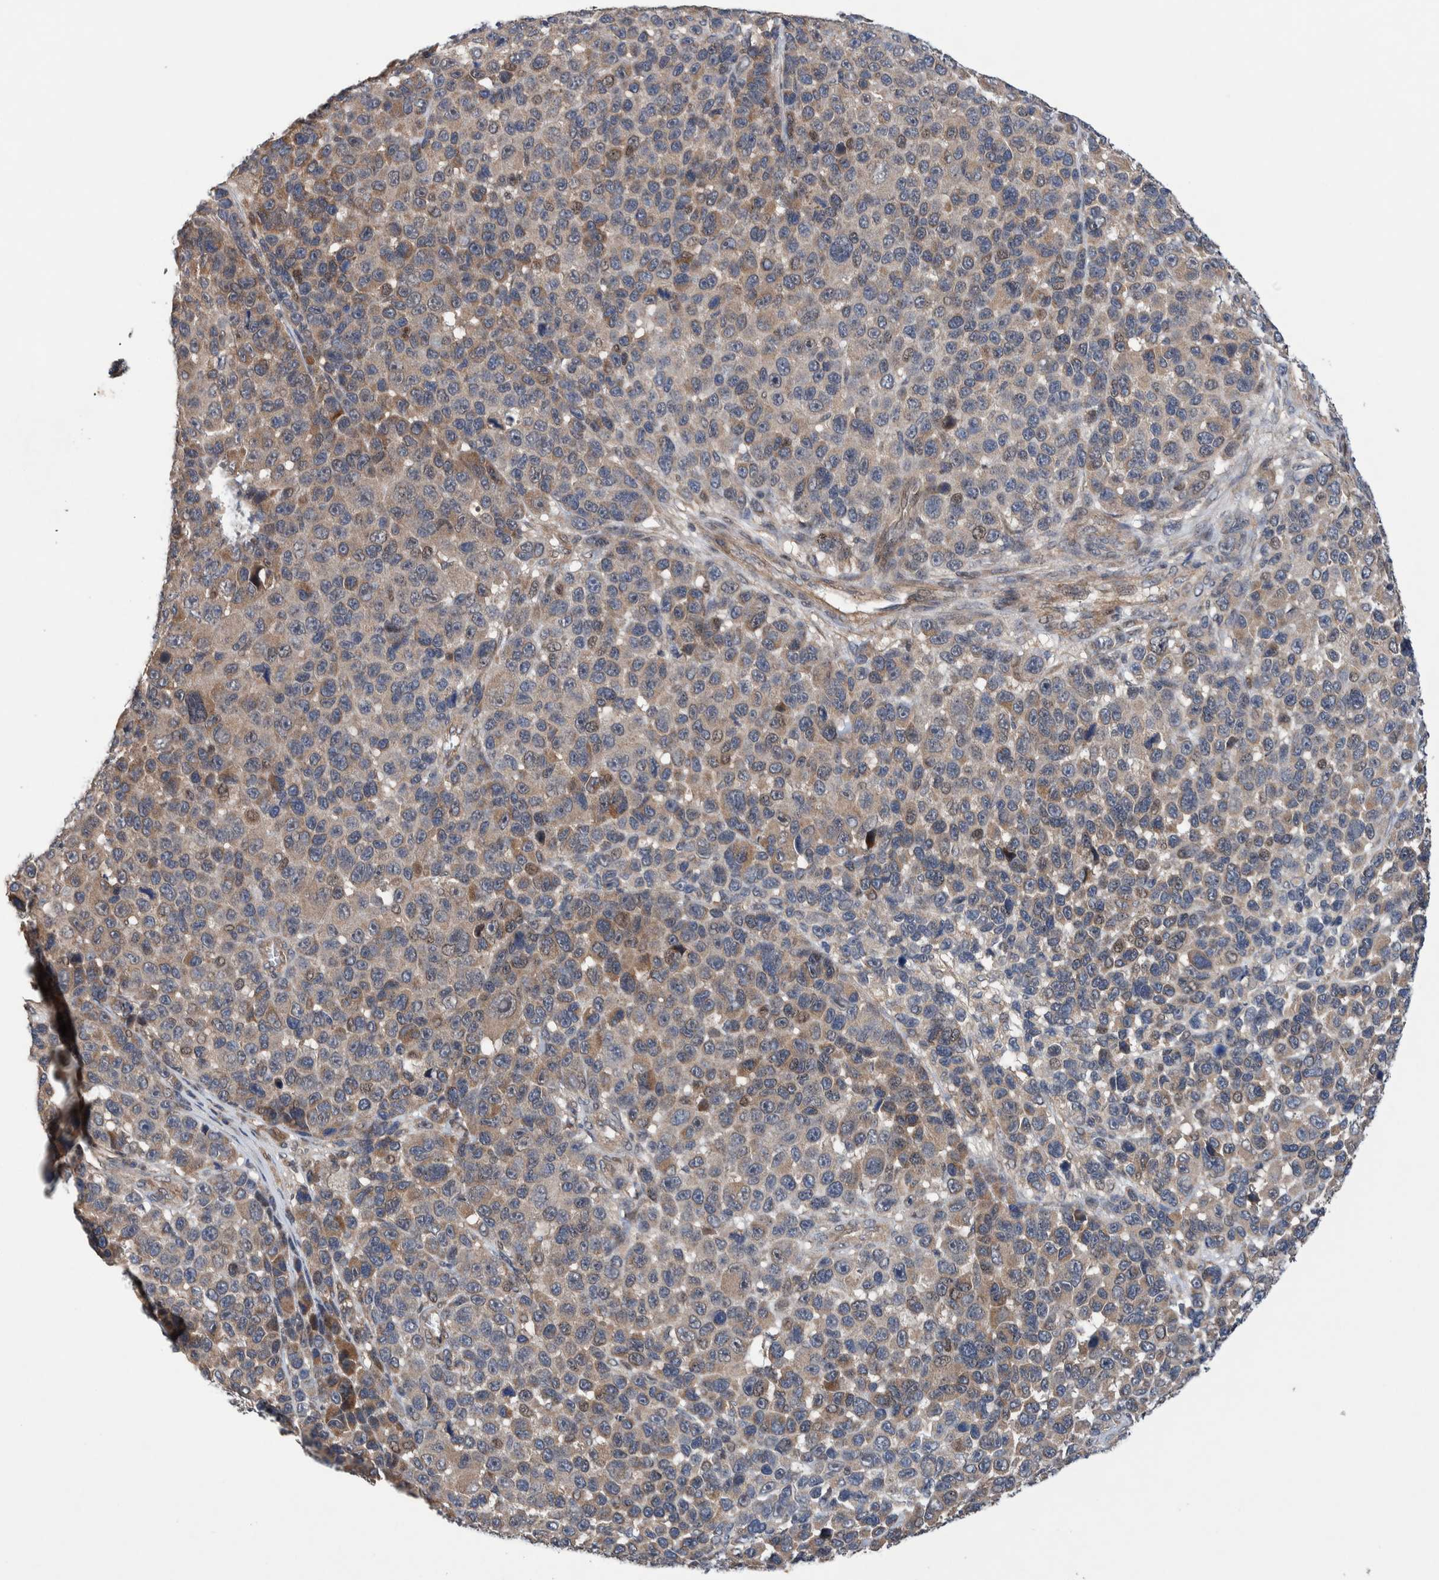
{"staining": {"intensity": "weak", "quantity": "25%-75%", "location": "cytoplasmic/membranous"}, "tissue": "melanoma", "cell_type": "Tumor cells", "image_type": "cancer", "snomed": [{"axis": "morphology", "description": "Malignant melanoma, NOS"}, {"axis": "topography", "description": "Skin"}], "caption": "This is a micrograph of immunohistochemistry (IHC) staining of malignant melanoma, which shows weak positivity in the cytoplasmic/membranous of tumor cells.", "gene": "PIK3R6", "patient": {"sex": "male", "age": 53}}